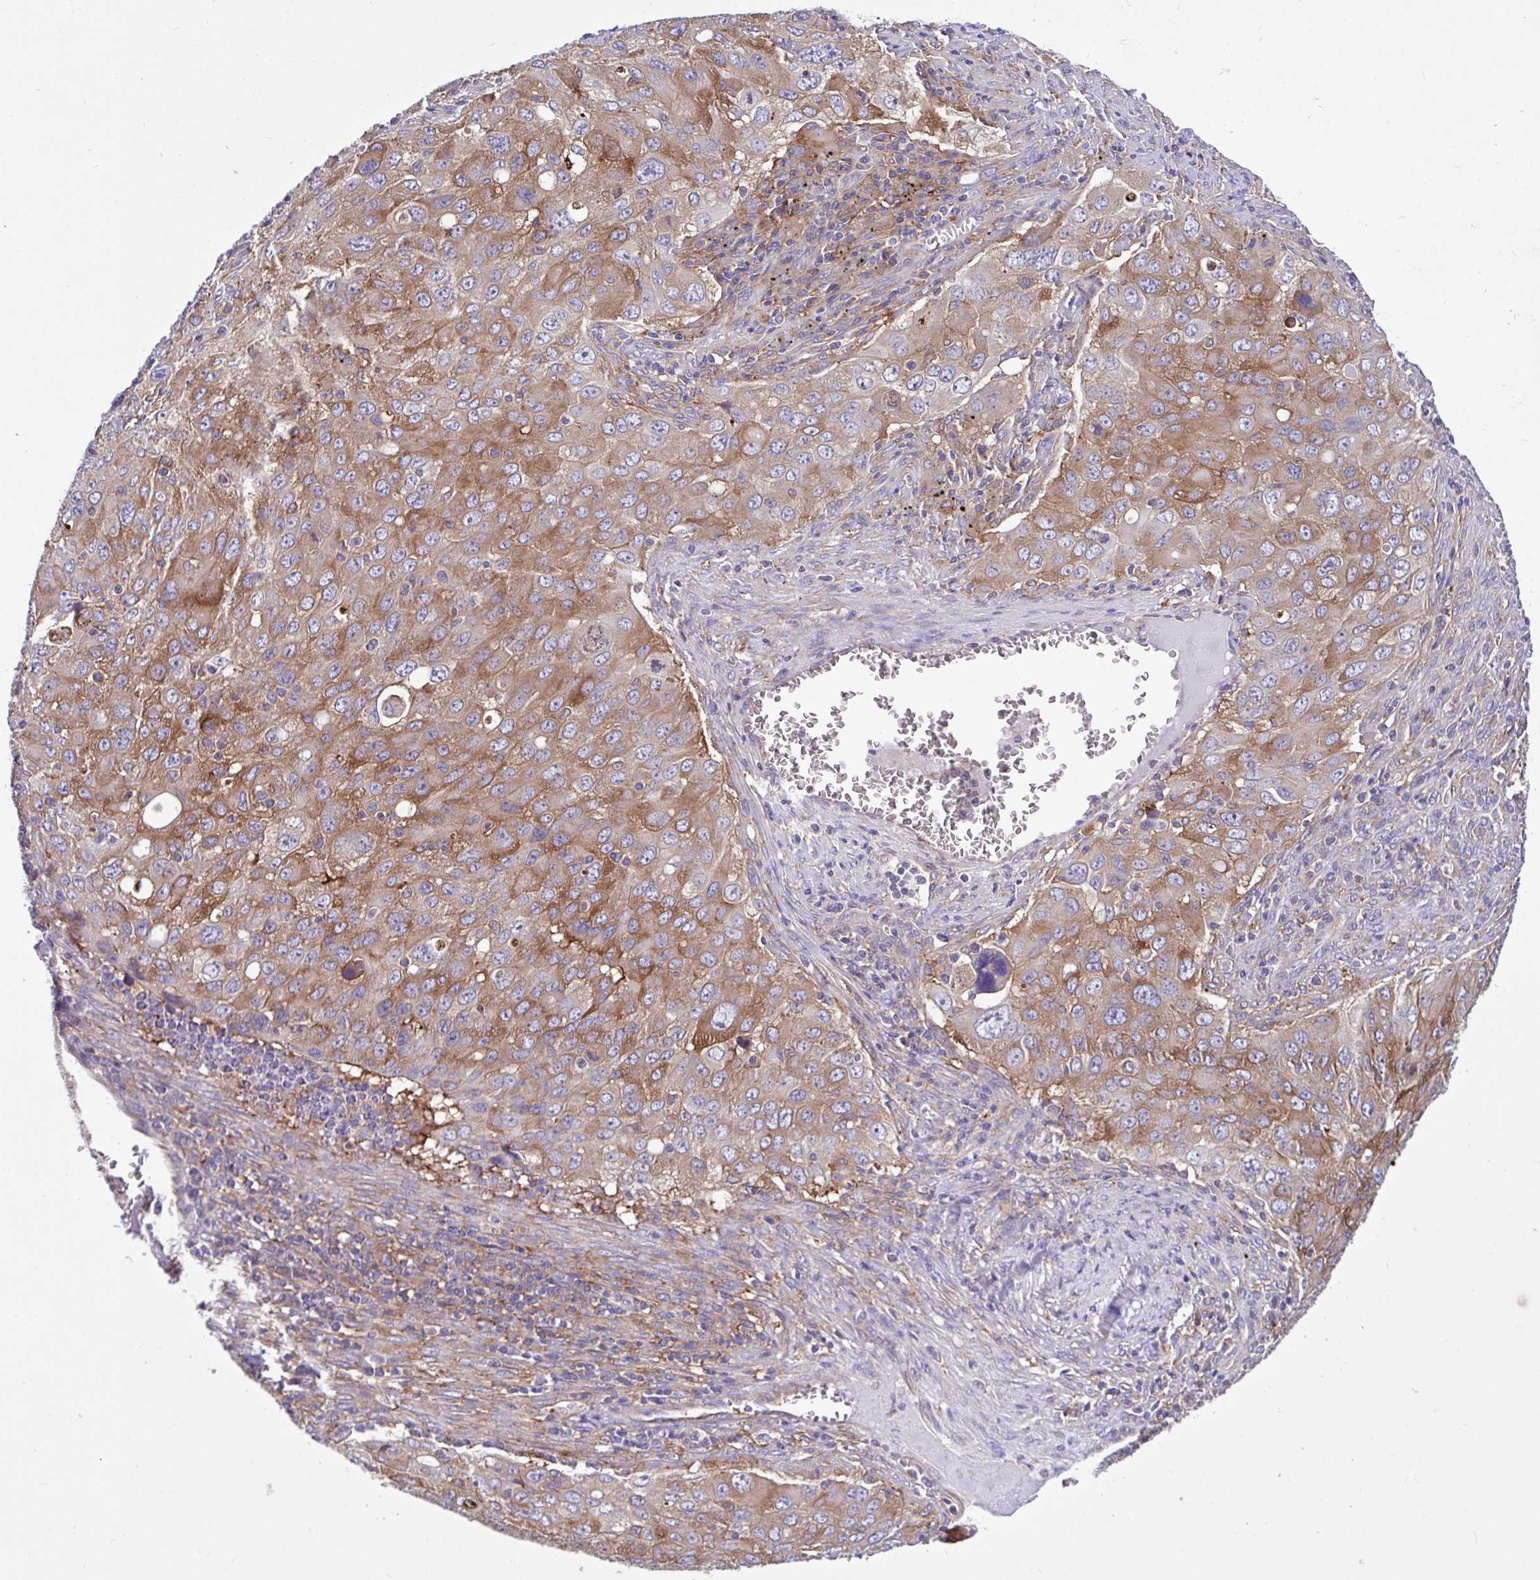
{"staining": {"intensity": "moderate", "quantity": ">75%", "location": "cytoplasmic/membranous"}, "tissue": "lung cancer", "cell_type": "Tumor cells", "image_type": "cancer", "snomed": [{"axis": "morphology", "description": "Adenocarcinoma, NOS"}, {"axis": "morphology", "description": "Adenocarcinoma, metastatic, NOS"}, {"axis": "topography", "description": "Lymph node"}, {"axis": "topography", "description": "Lung"}], "caption": "Lung cancer (adenocarcinoma) tissue shows moderate cytoplasmic/membranous expression in about >75% of tumor cells", "gene": "OR51M1", "patient": {"sex": "female", "age": 42}}